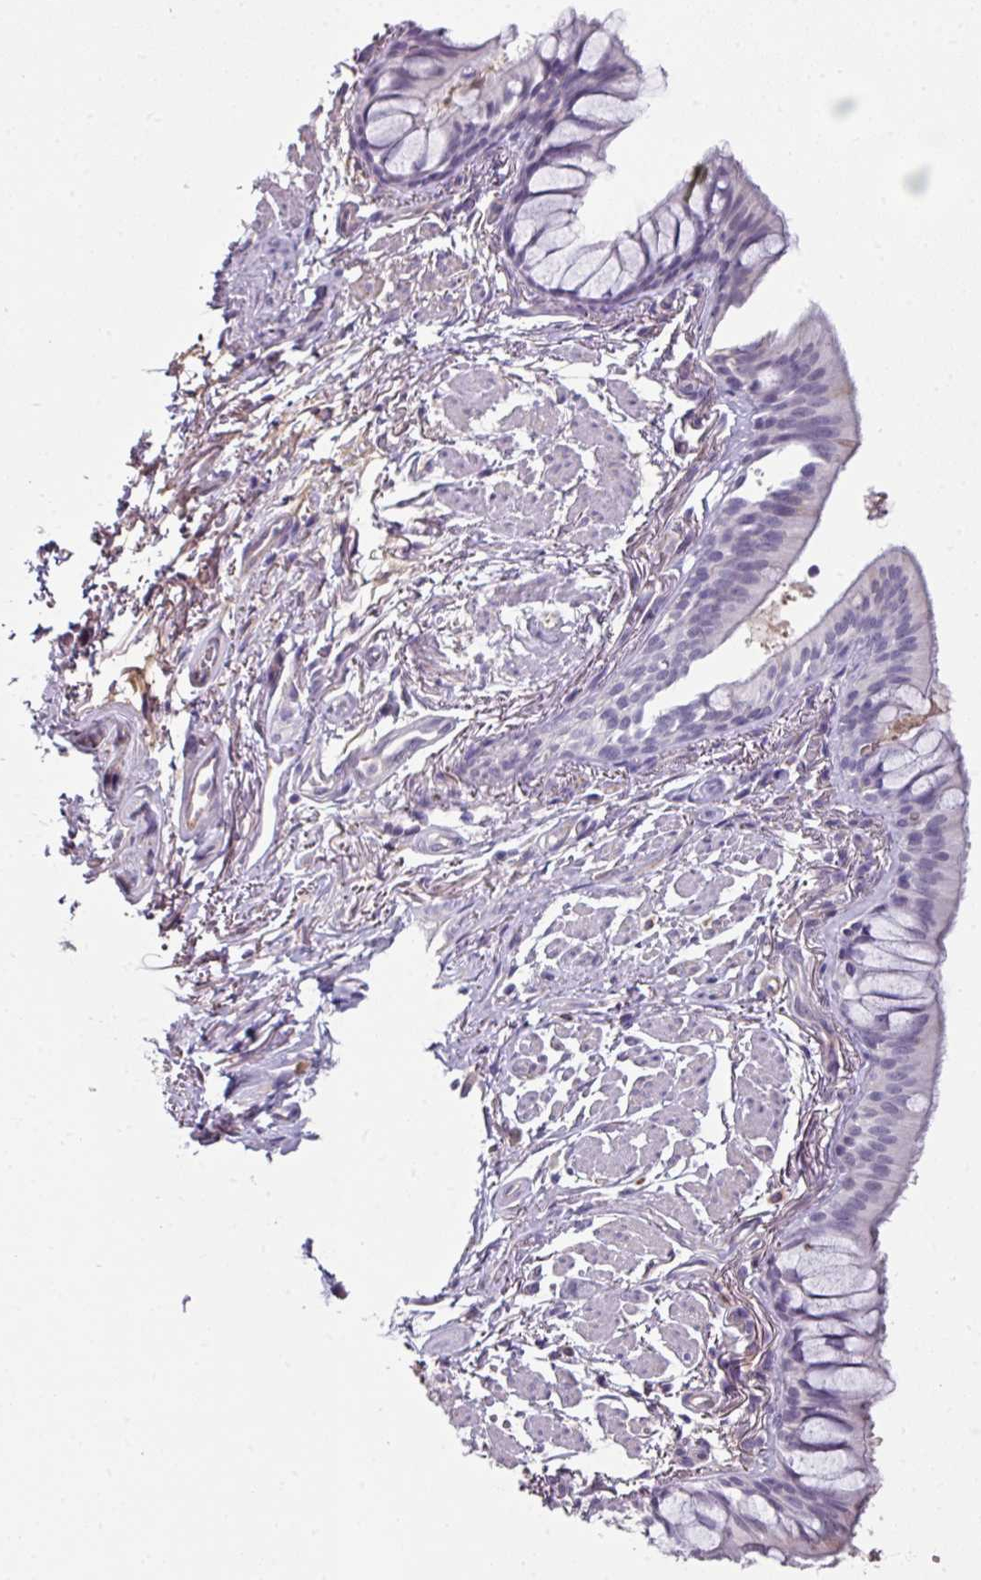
{"staining": {"intensity": "negative", "quantity": "none", "location": "none"}, "tissue": "bronchus", "cell_type": "Respiratory epithelial cells", "image_type": "normal", "snomed": [{"axis": "morphology", "description": "Normal tissue, NOS"}, {"axis": "topography", "description": "Bronchus"}], "caption": "Respiratory epithelial cells are negative for brown protein staining in benign bronchus. The staining was performed using DAB to visualize the protein expression in brown, while the nuclei were stained in blue with hematoxylin (Magnification: 20x).", "gene": "EYA3", "patient": {"sex": "male", "age": 70}}